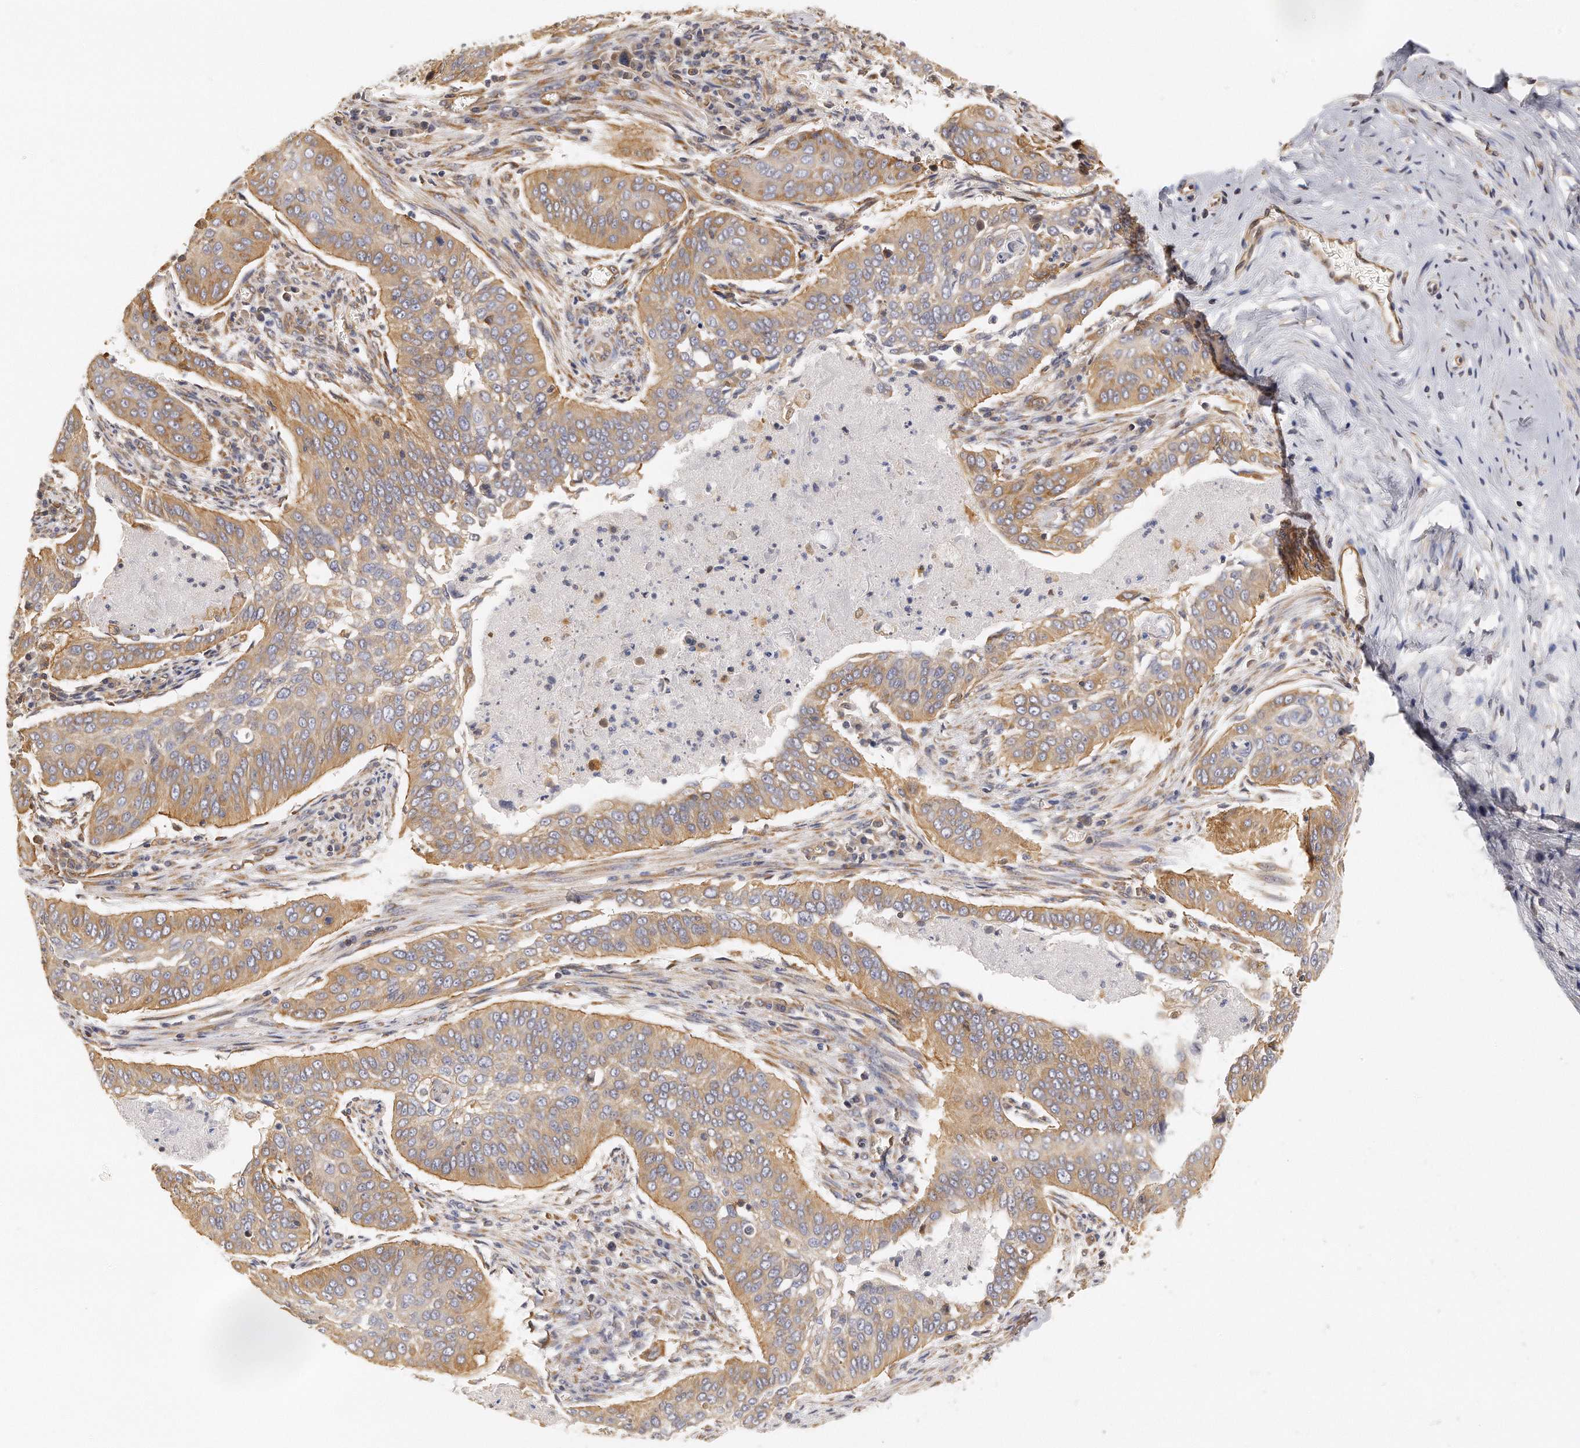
{"staining": {"intensity": "moderate", "quantity": ">75%", "location": "cytoplasmic/membranous"}, "tissue": "cervical cancer", "cell_type": "Tumor cells", "image_type": "cancer", "snomed": [{"axis": "morphology", "description": "Squamous cell carcinoma, NOS"}, {"axis": "topography", "description": "Cervix"}], "caption": "Tumor cells demonstrate medium levels of moderate cytoplasmic/membranous positivity in about >75% of cells in human squamous cell carcinoma (cervical).", "gene": "CHST7", "patient": {"sex": "female", "age": 39}}